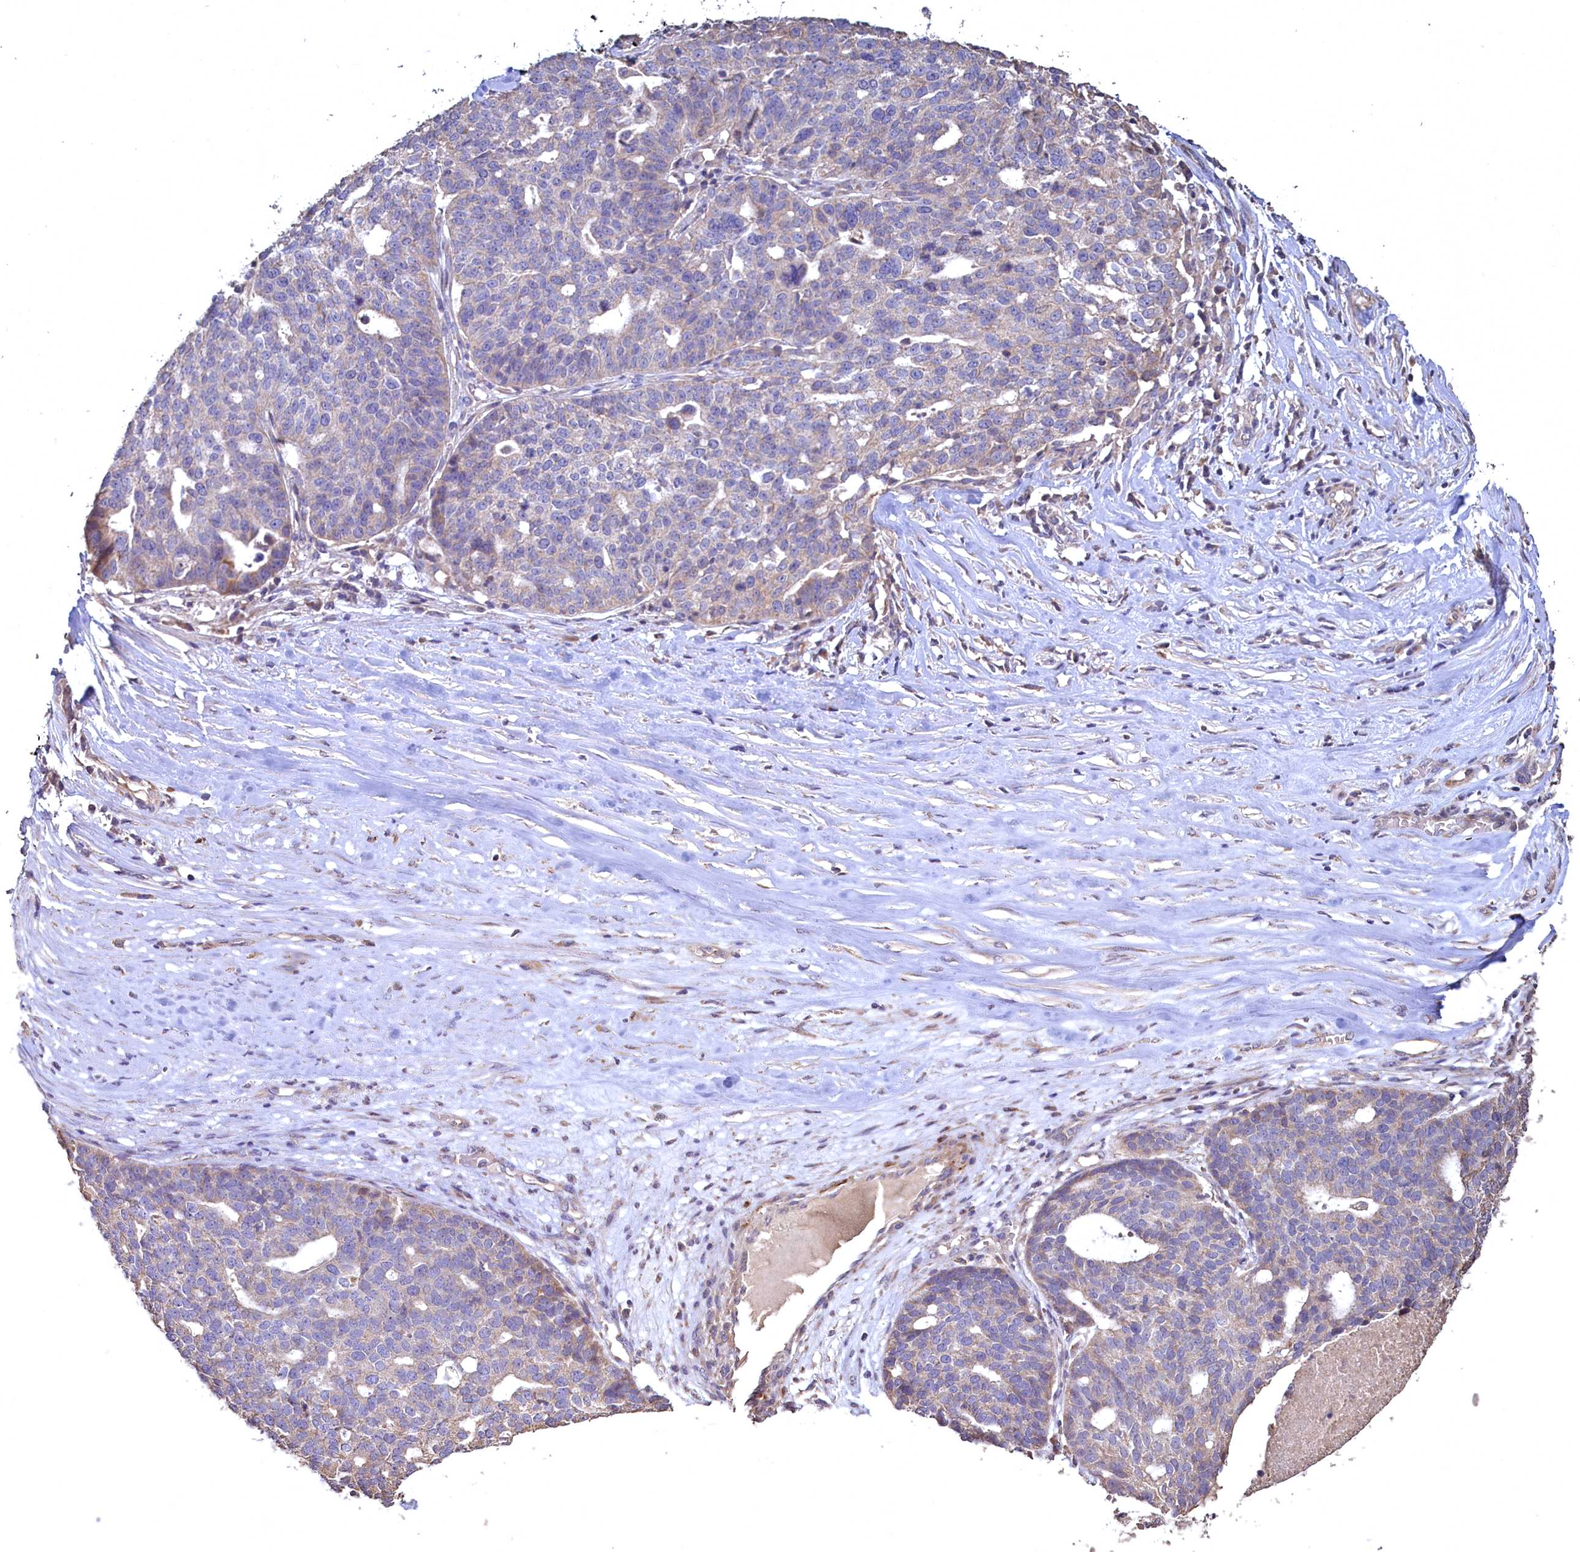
{"staining": {"intensity": "weak", "quantity": "<25%", "location": "cytoplasmic/membranous"}, "tissue": "ovarian cancer", "cell_type": "Tumor cells", "image_type": "cancer", "snomed": [{"axis": "morphology", "description": "Cystadenocarcinoma, serous, NOS"}, {"axis": "topography", "description": "Ovary"}], "caption": "High magnification brightfield microscopy of serous cystadenocarcinoma (ovarian) stained with DAB (brown) and counterstained with hematoxylin (blue): tumor cells show no significant staining. (DAB (3,3'-diaminobenzidine) IHC with hematoxylin counter stain).", "gene": "FUNDC1", "patient": {"sex": "female", "age": 59}}